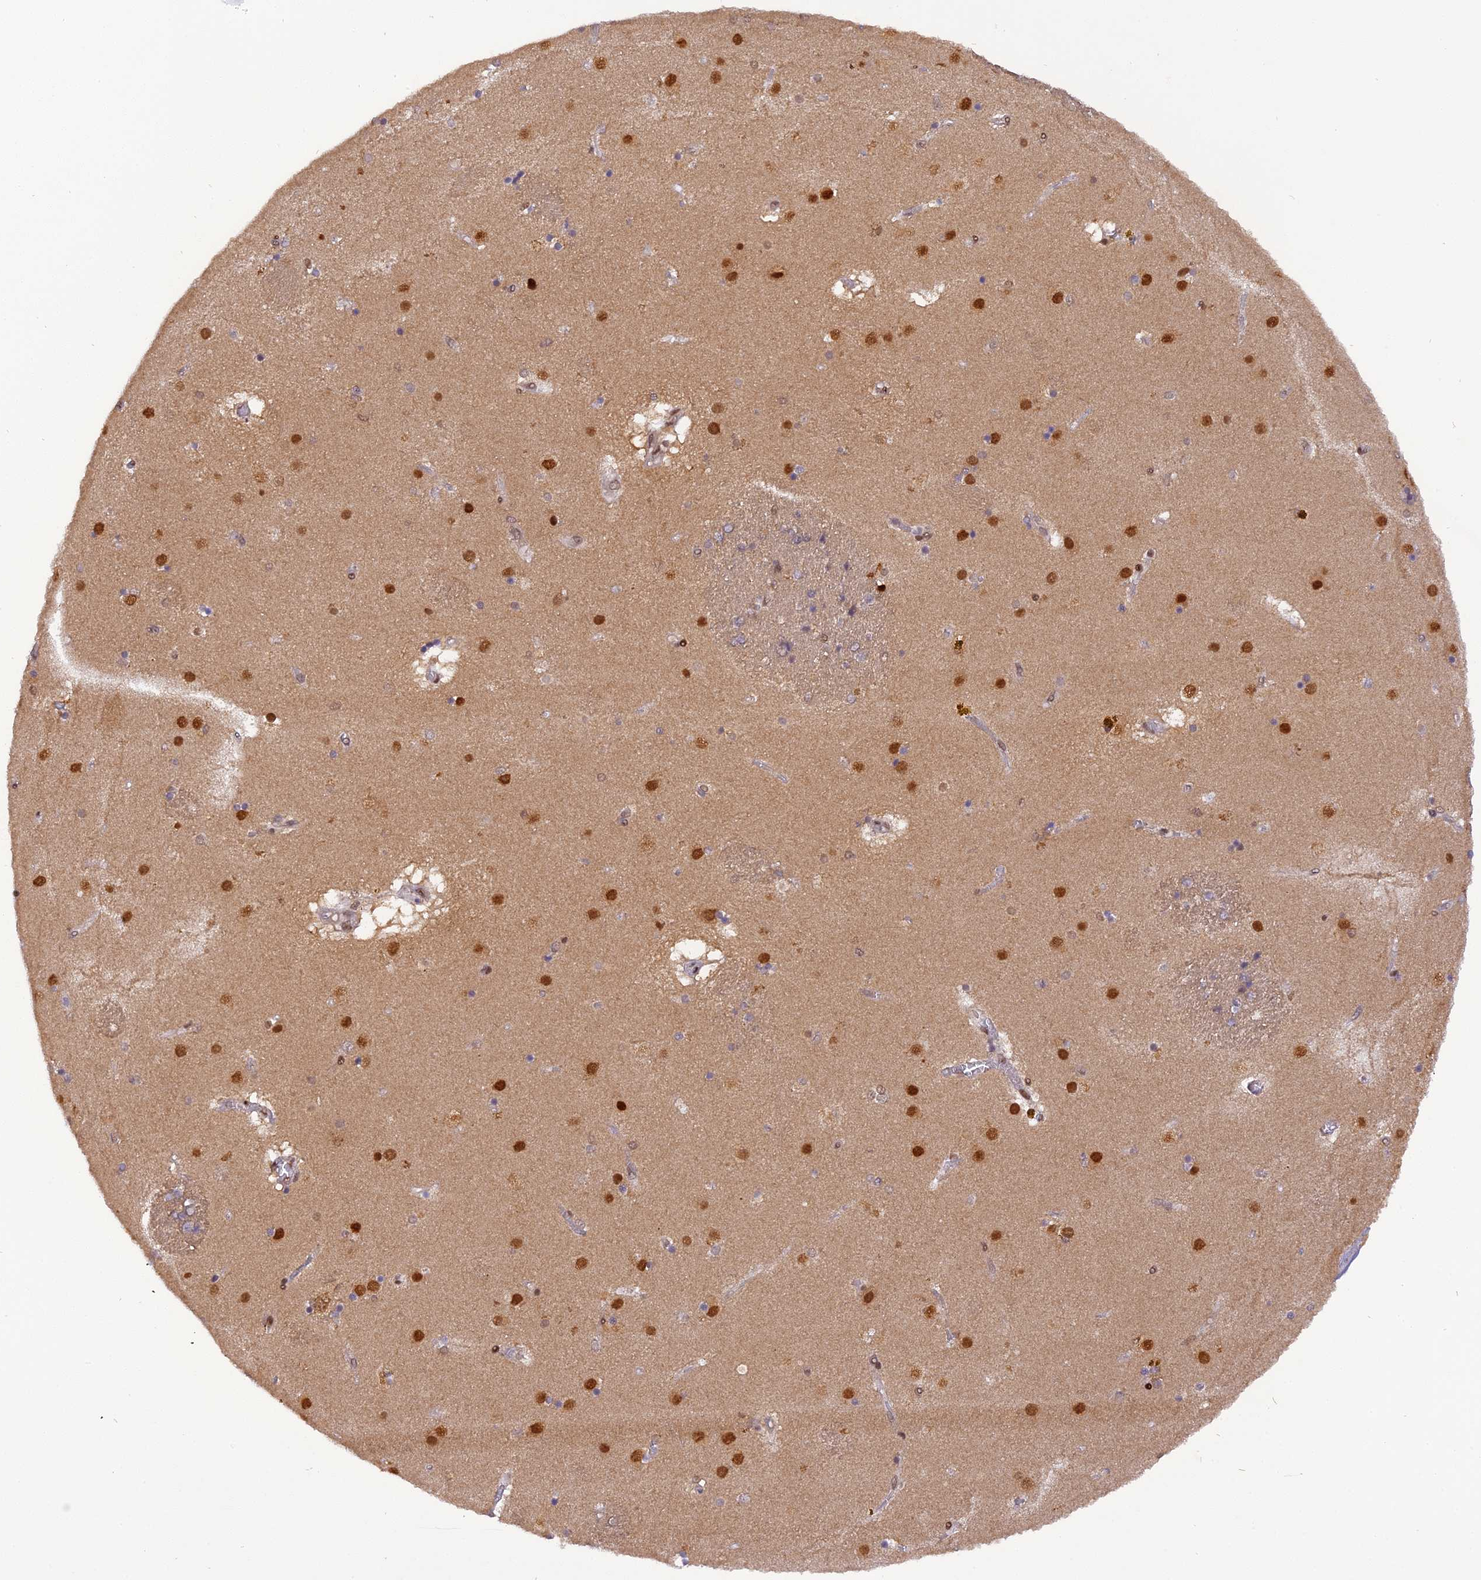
{"staining": {"intensity": "negative", "quantity": "none", "location": "none"}, "tissue": "caudate", "cell_type": "Glial cells", "image_type": "normal", "snomed": [{"axis": "morphology", "description": "Normal tissue, NOS"}, {"axis": "topography", "description": "Lateral ventricle wall"}], "caption": "DAB immunohistochemical staining of normal human caudate demonstrates no significant staining in glial cells. The staining was performed using DAB to visualize the protein expression in brown, while the nuclei were stained in blue with hematoxylin (Magnification: 20x).", "gene": "RABGGTA", "patient": {"sex": "male", "age": 70}}